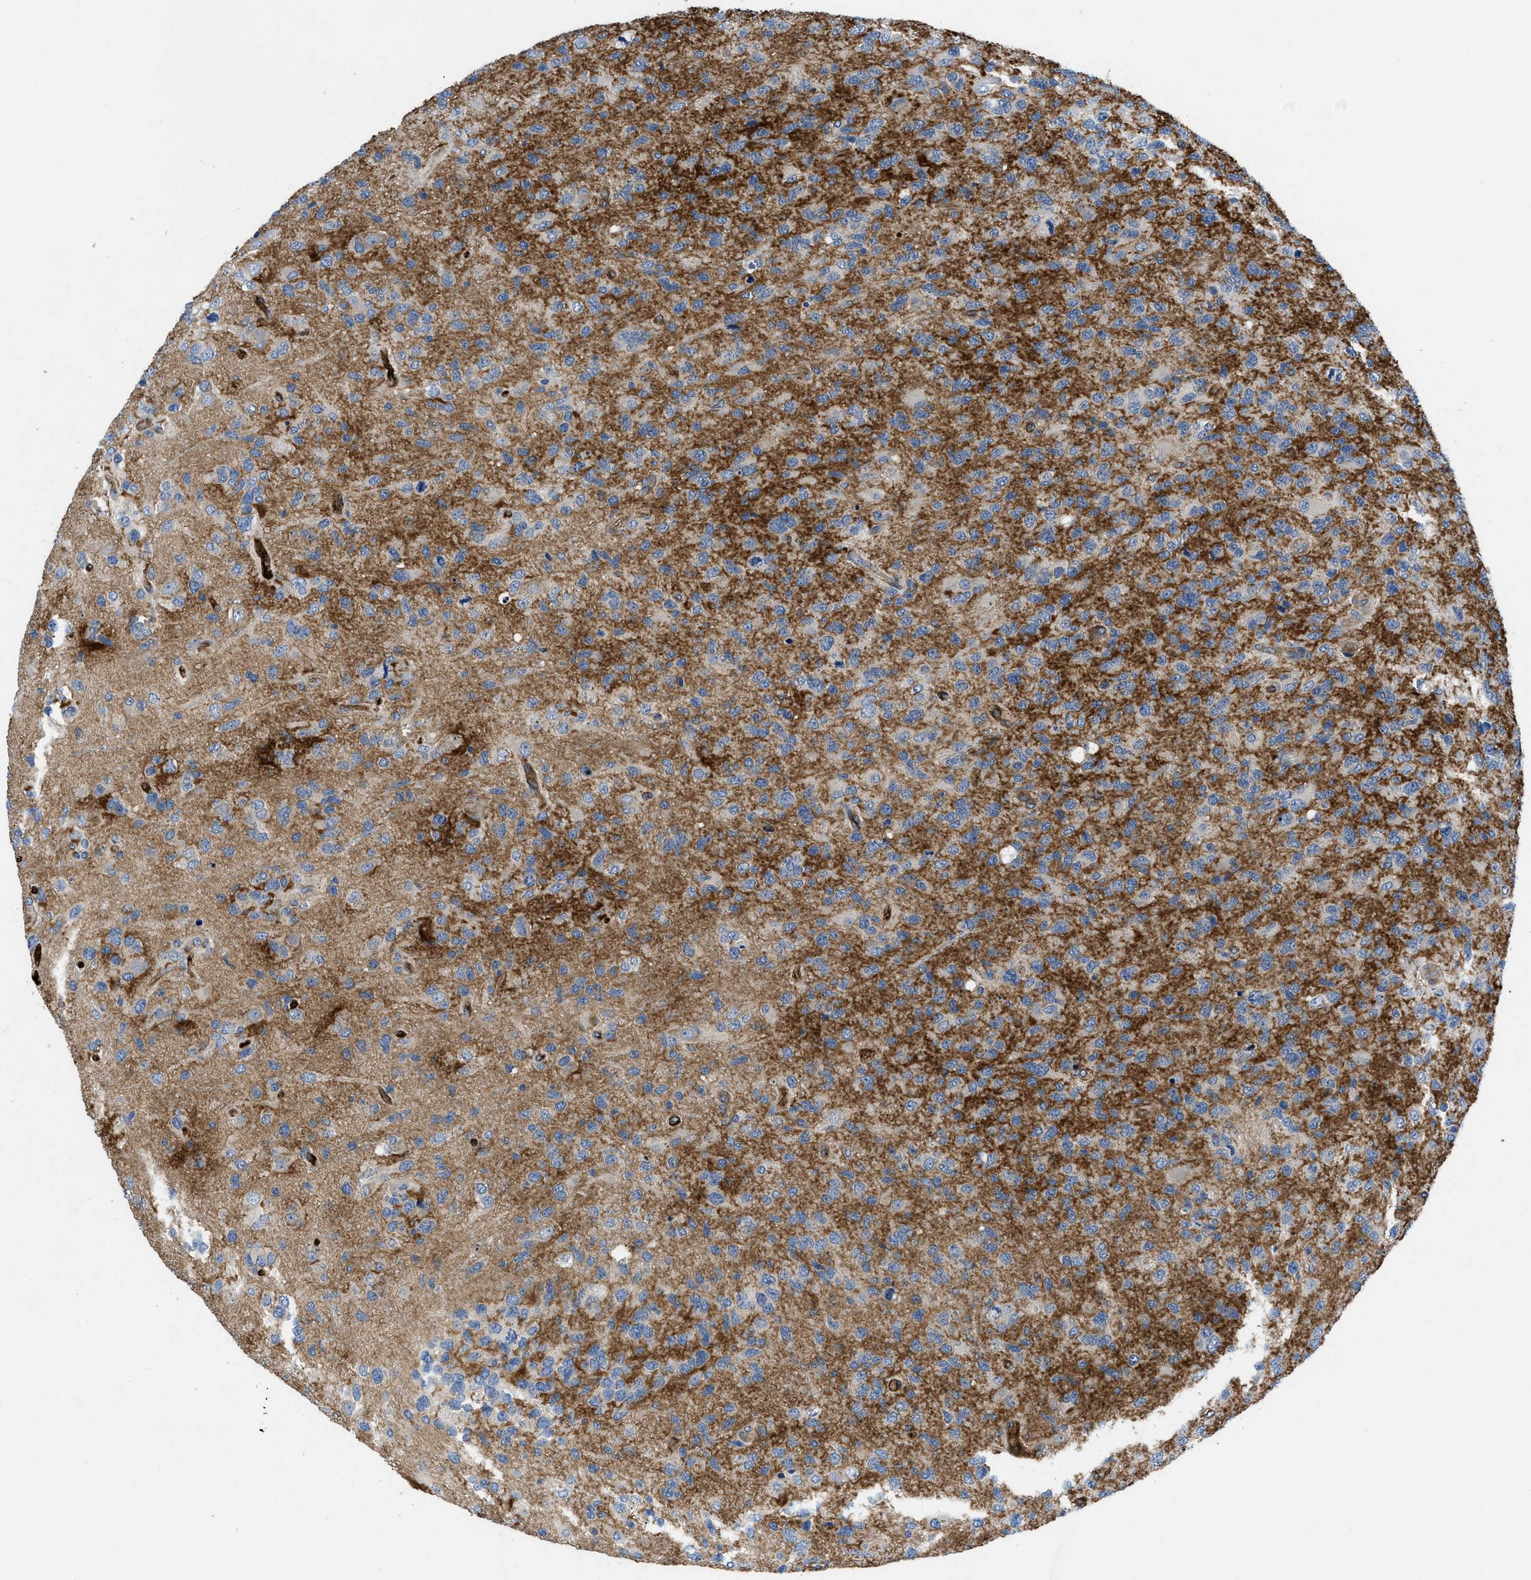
{"staining": {"intensity": "strong", "quantity": "<25%", "location": "cytoplasmic/membranous"}, "tissue": "glioma", "cell_type": "Tumor cells", "image_type": "cancer", "snomed": [{"axis": "morphology", "description": "Glioma, malignant, High grade"}, {"axis": "topography", "description": "Brain"}], "caption": "An image of human glioma stained for a protein exhibits strong cytoplasmic/membranous brown staining in tumor cells.", "gene": "PGR", "patient": {"sex": "female", "age": 58}}